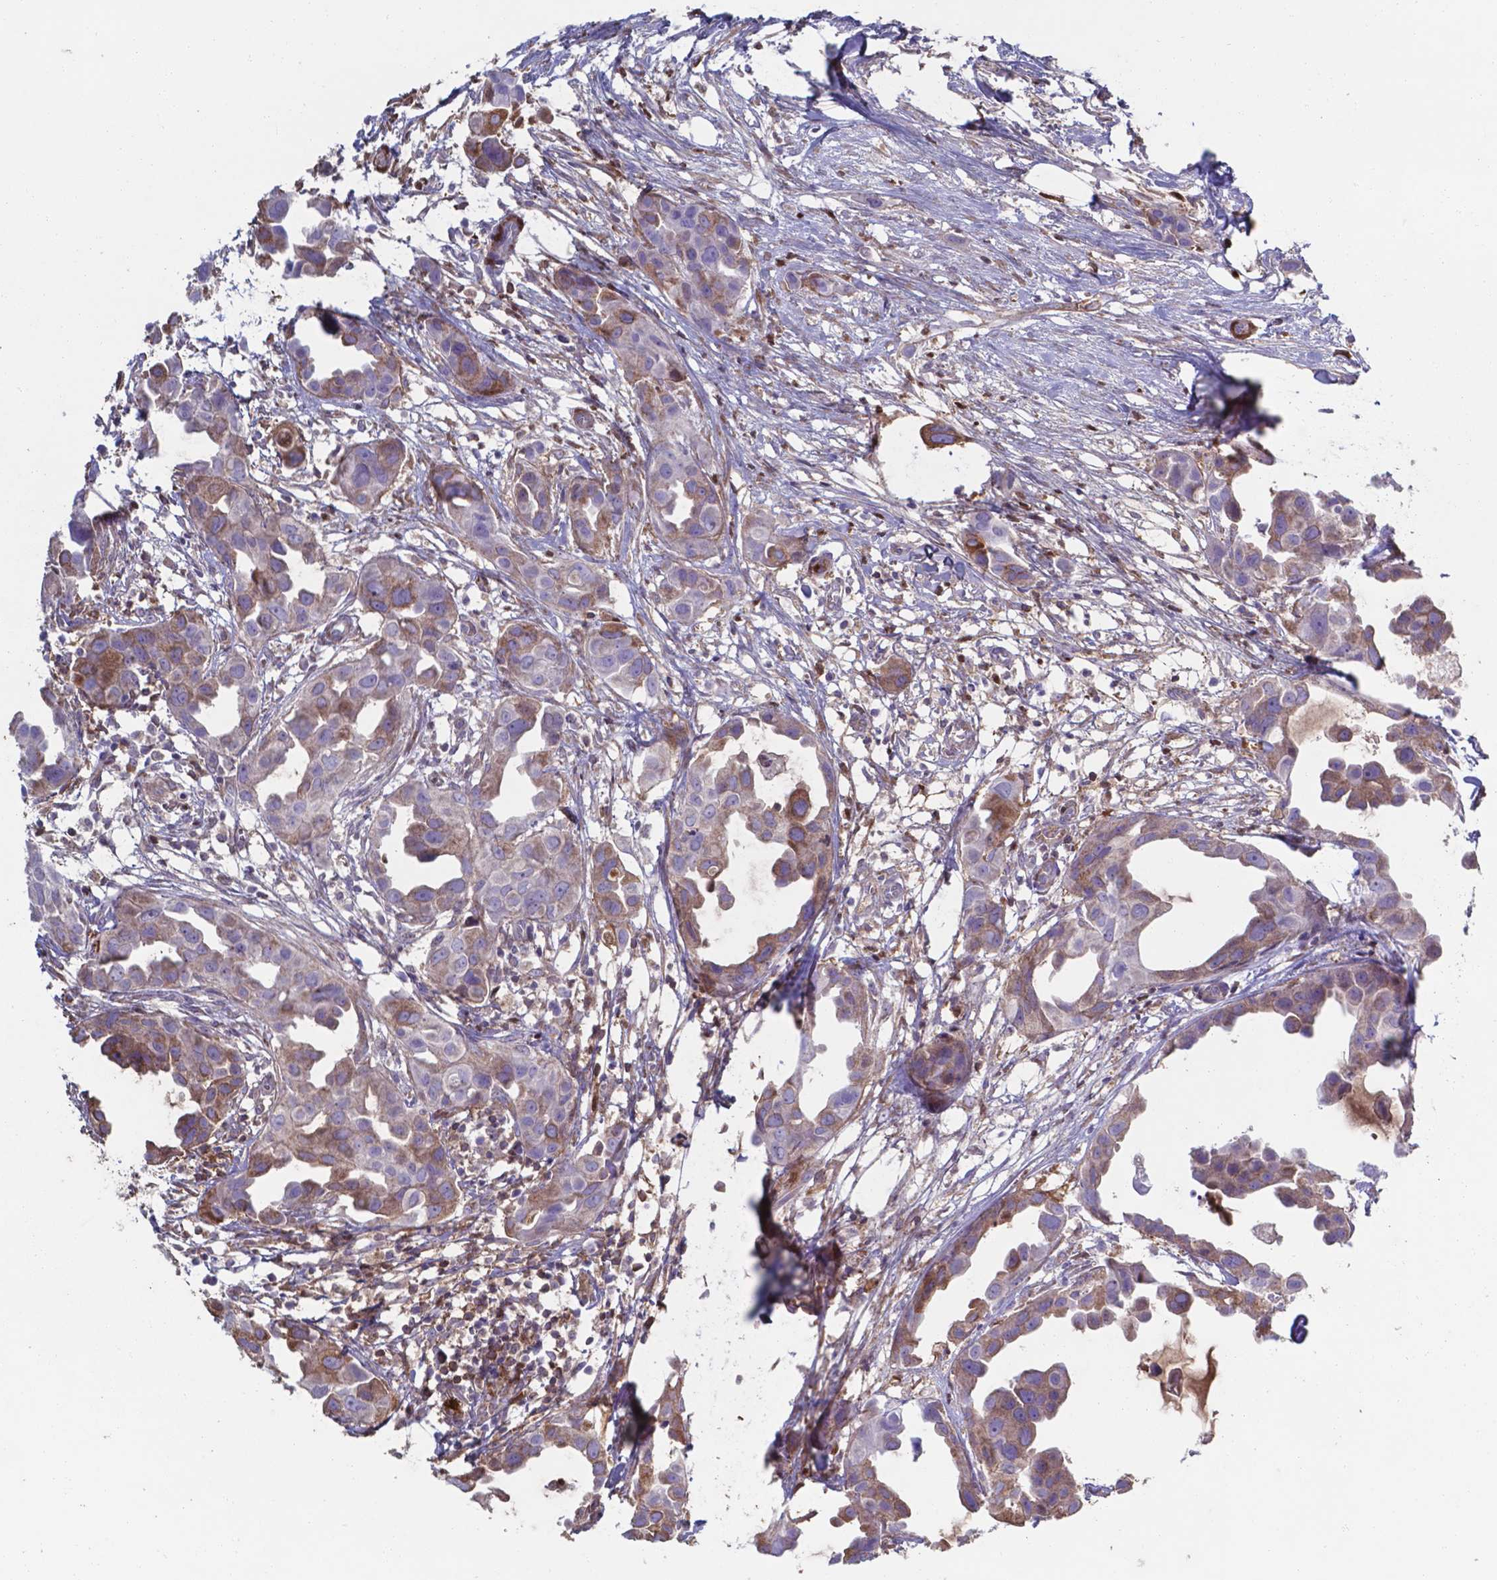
{"staining": {"intensity": "moderate", "quantity": ">75%", "location": "cytoplasmic/membranous"}, "tissue": "breast cancer", "cell_type": "Tumor cells", "image_type": "cancer", "snomed": [{"axis": "morphology", "description": "Duct carcinoma"}, {"axis": "topography", "description": "Breast"}], "caption": "Immunohistochemical staining of breast invasive ductal carcinoma demonstrates medium levels of moderate cytoplasmic/membranous protein staining in about >75% of tumor cells.", "gene": "SERPINA1", "patient": {"sex": "female", "age": 38}}